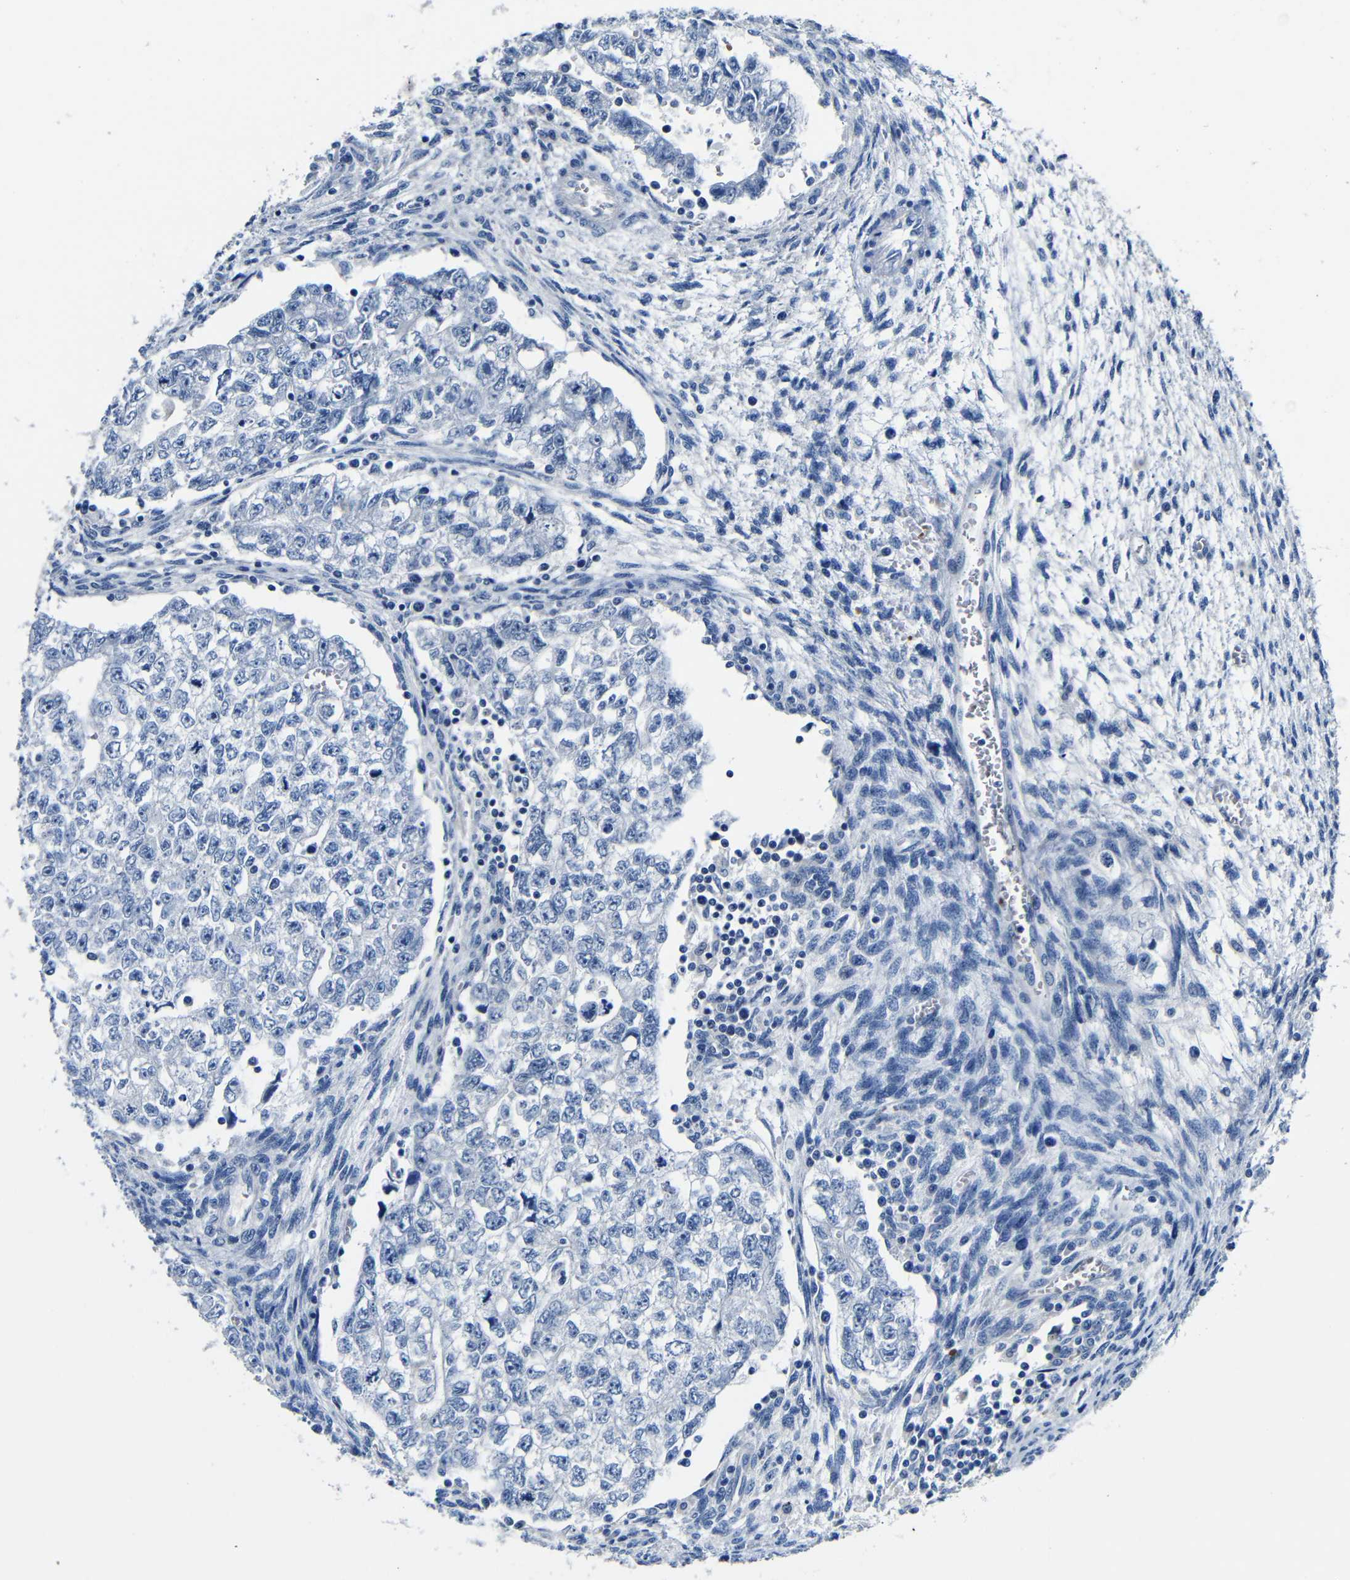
{"staining": {"intensity": "negative", "quantity": "none", "location": "none"}, "tissue": "testis cancer", "cell_type": "Tumor cells", "image_type": "cancer", "snomed": [{"axis": "morphology", "description": "Seminoma, NOS"}, {"axis": "morphology", "description": "Carcinoma, Embryonal, NOS"}, {"axis": "topography", "description": "Testis"}], "caption": "Immunohistochemistry (IHC) histopathology image of neoplastic tissue: testis seminoma stained with DAB demonstrates no significant protein expression in tumor cells.", "gene": "TNFAIP1", "patient": {"sex": "male", "age": 38}}